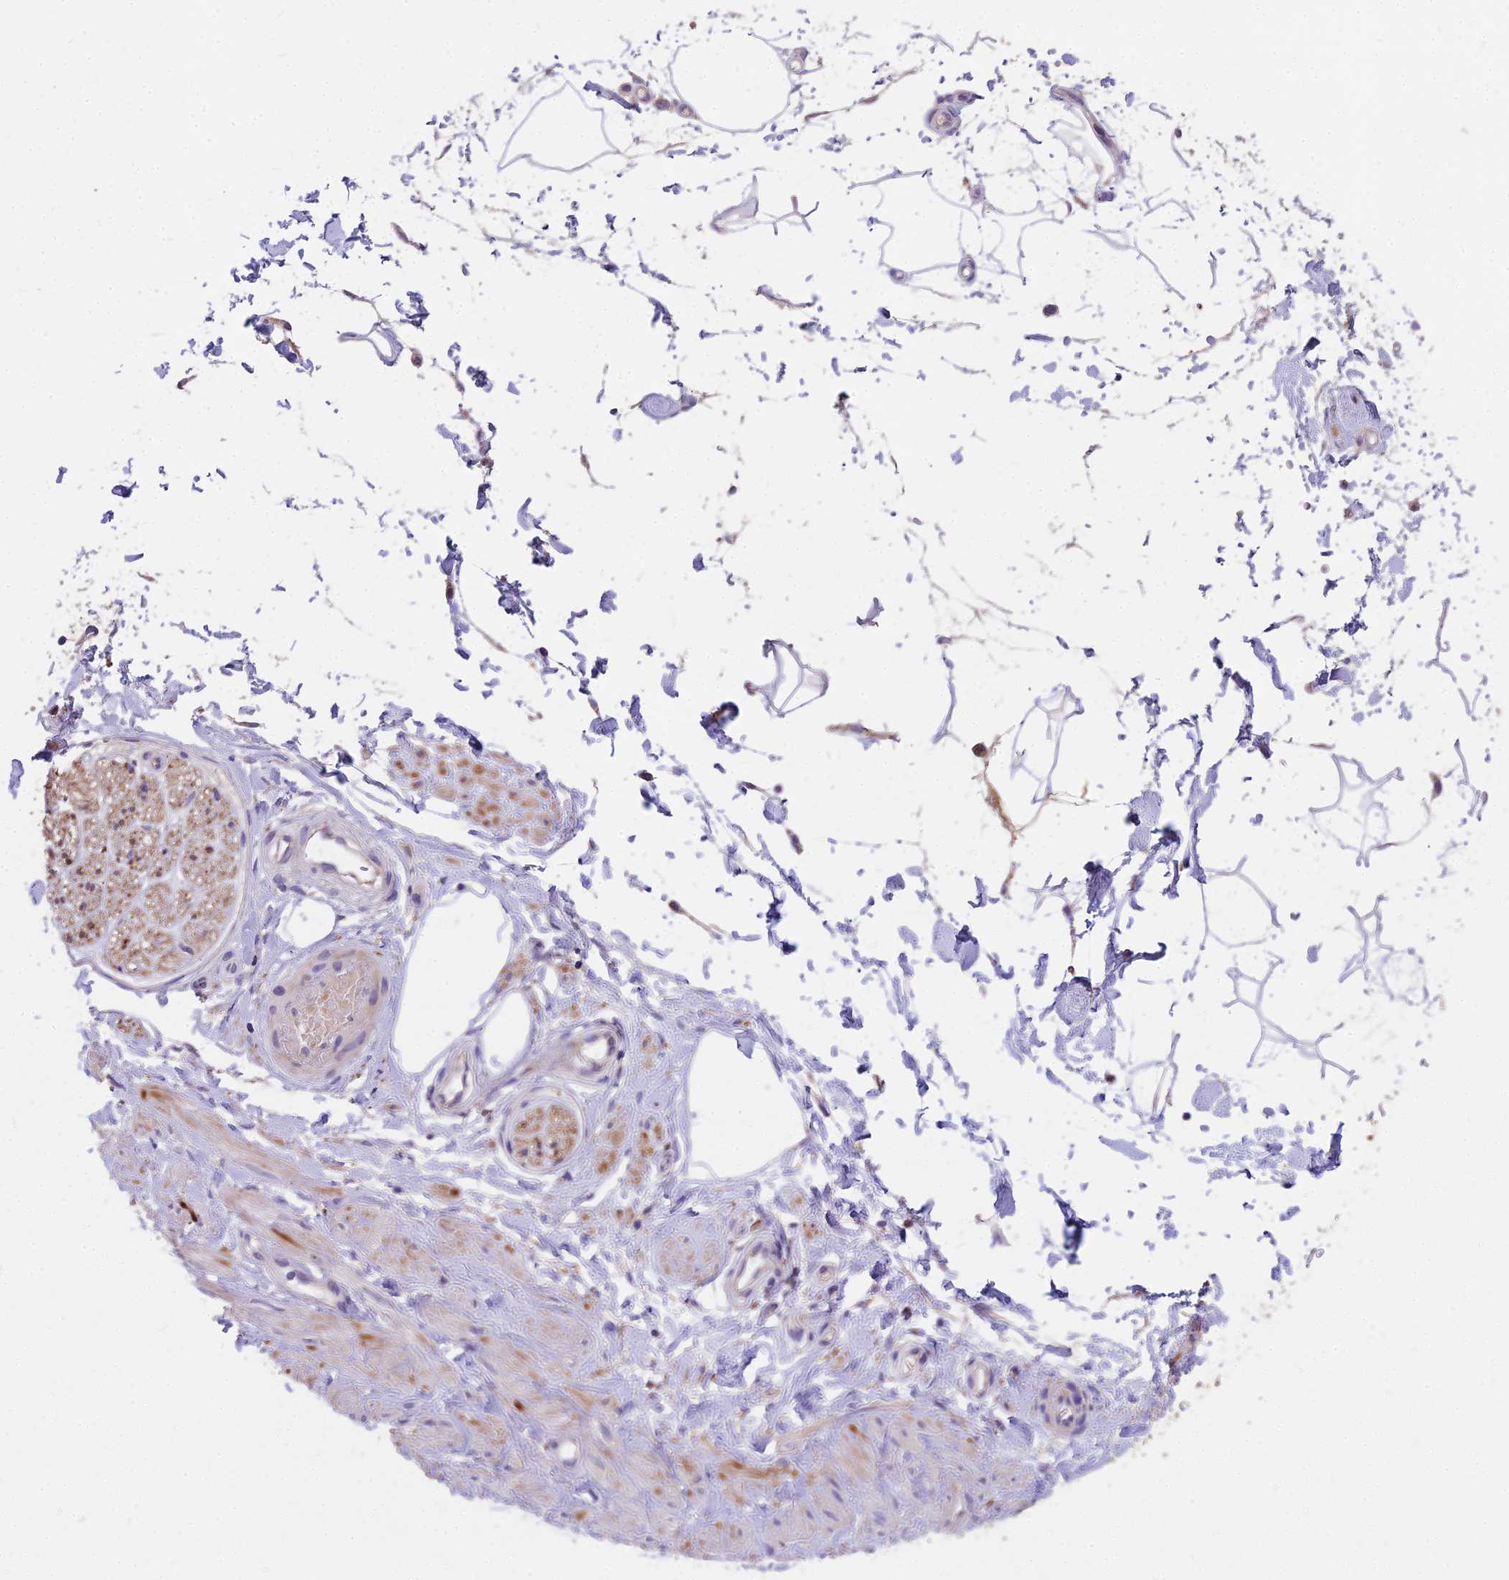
{"staining": {"intensity": "weak", "quantity": "25%-75%", "location": "cytoplasmic/membranous"}, "tissue": "adipose tissue", "cell_type": "Adipocytes", "image_type": "normal", "snomed": [{"axis": "morphology", "description": "Normal tissue, NOS"}, {"axis": "topography", "description": "Soft tissue"}, {"axis": "topography", "description": "Adipose tissue"}, {"axis": "topography", "description": "Vascular tissue"}, {"axis": "topography", "description": "Peripheral nerve tissue"}], "caption": "Immunohistochemical staining of unremarkable adipose tissue demonstrates low levels of weak cytoplasmic/membranous expression in about 25%-75% of adipocytes. (Stains: DAB (3,3'-diaminobenzidine) in brown, nuclei in blue, Microscopy: brightfield microscopy at high magnification).", "gene": "FRMPD1", "patient": {"sex": "male", "age": 74}}